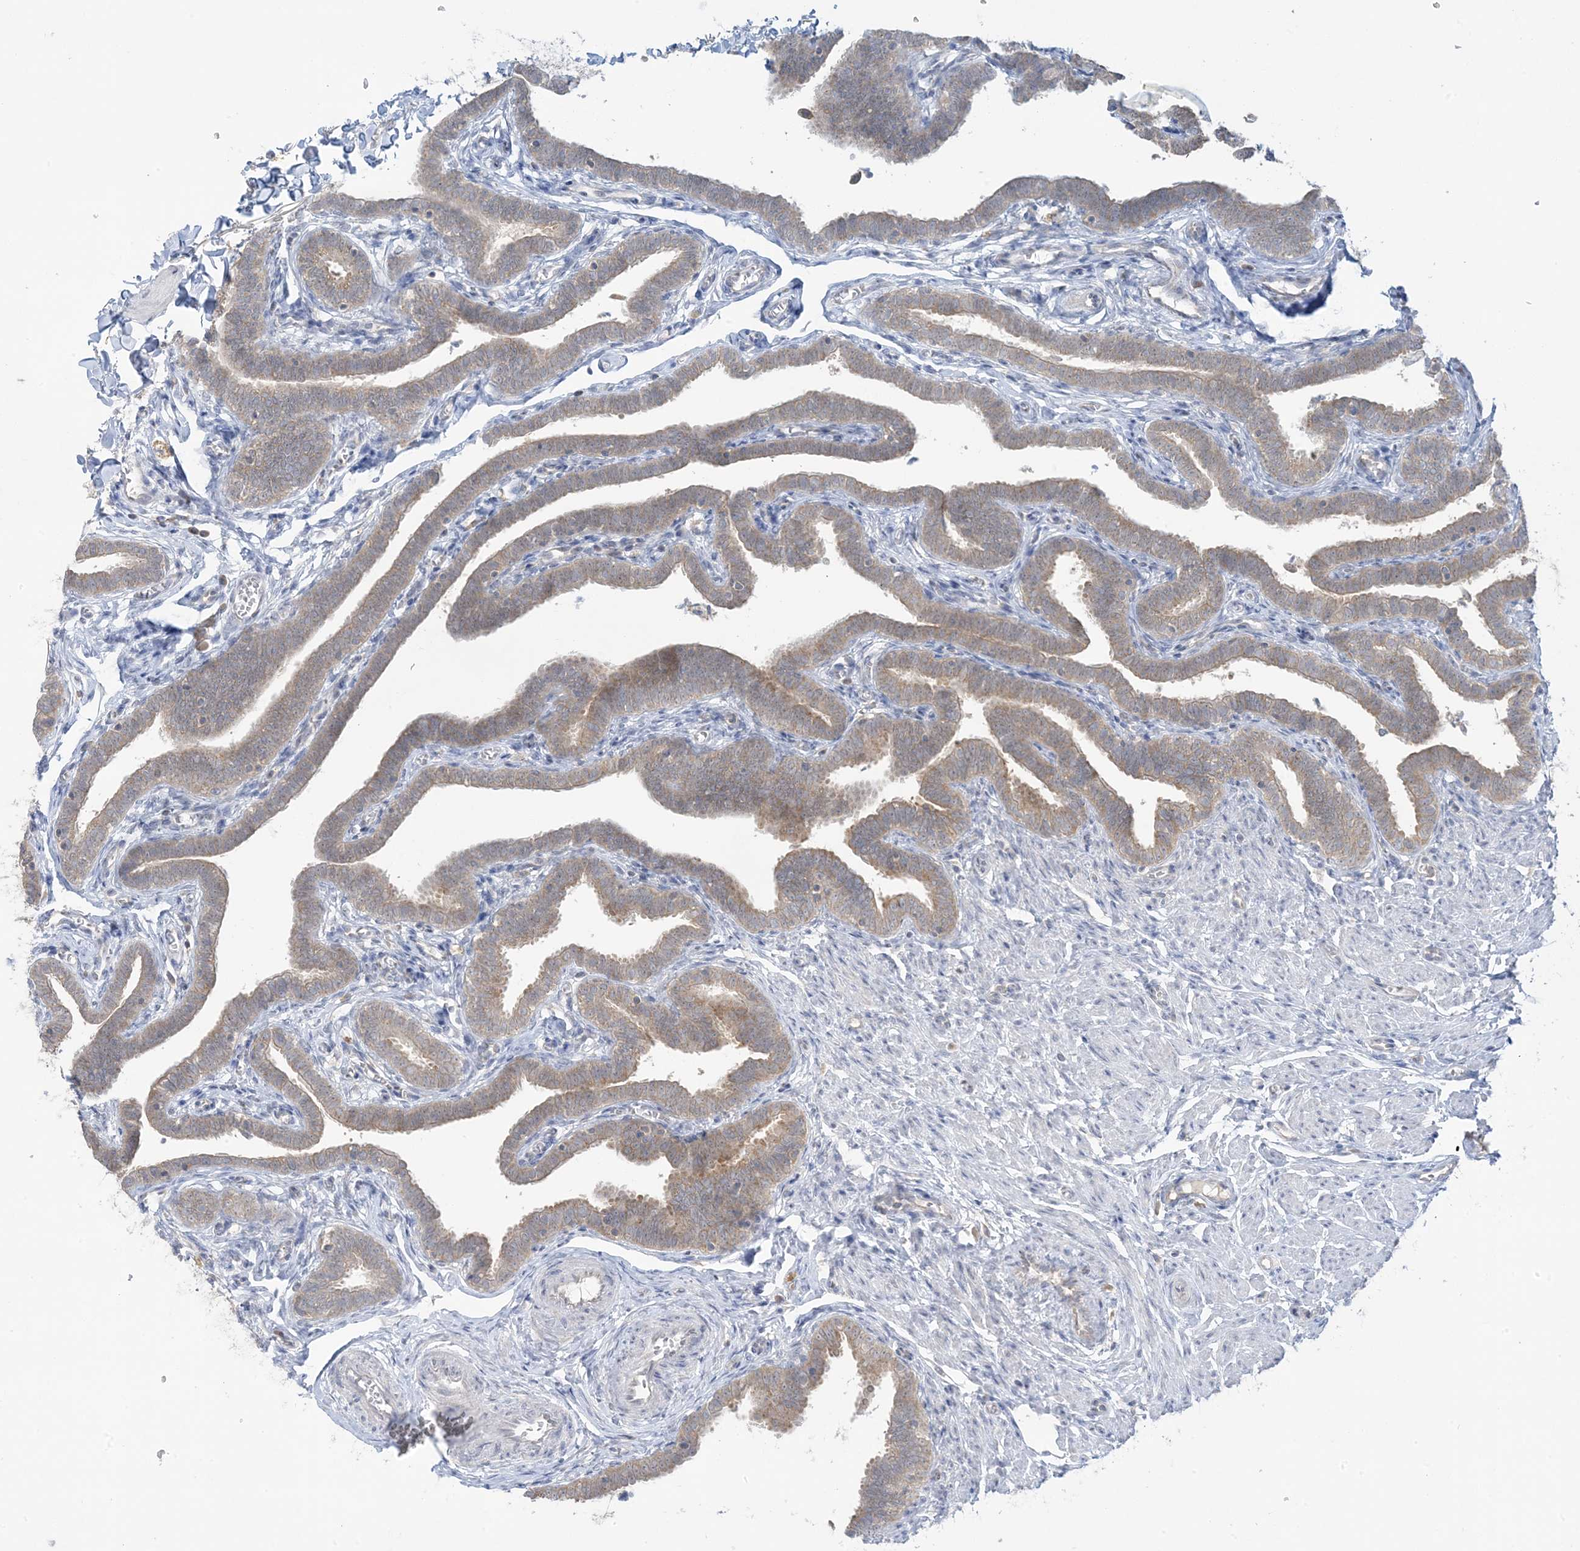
{"staining": {"intensity": "weak", "quantity": "25%-75%", "location": "cytoplasmic/membranous"}, "tissue": "fallopian tube", "cell_type": "Glandular cells", "image_type": "normal", "snomed": [{"axis": "morphology", "description": "Normal tissue, NOS"}, {"axis": "topography", "description": "Fallopian tube"}], "caption": "Glandular cells exhibit low levels of weak cytoplasmic/membranous expression in about 25%-75% of cells in normal human fallopian tube. (Stains: DAB (3,3'-diaminobenzidine) in brown, nuclei in blue, Microscopy: brightfield microscopy at high magnification).", "gene": "RPP40", "patient": {"sex": "female", "age": 36}}